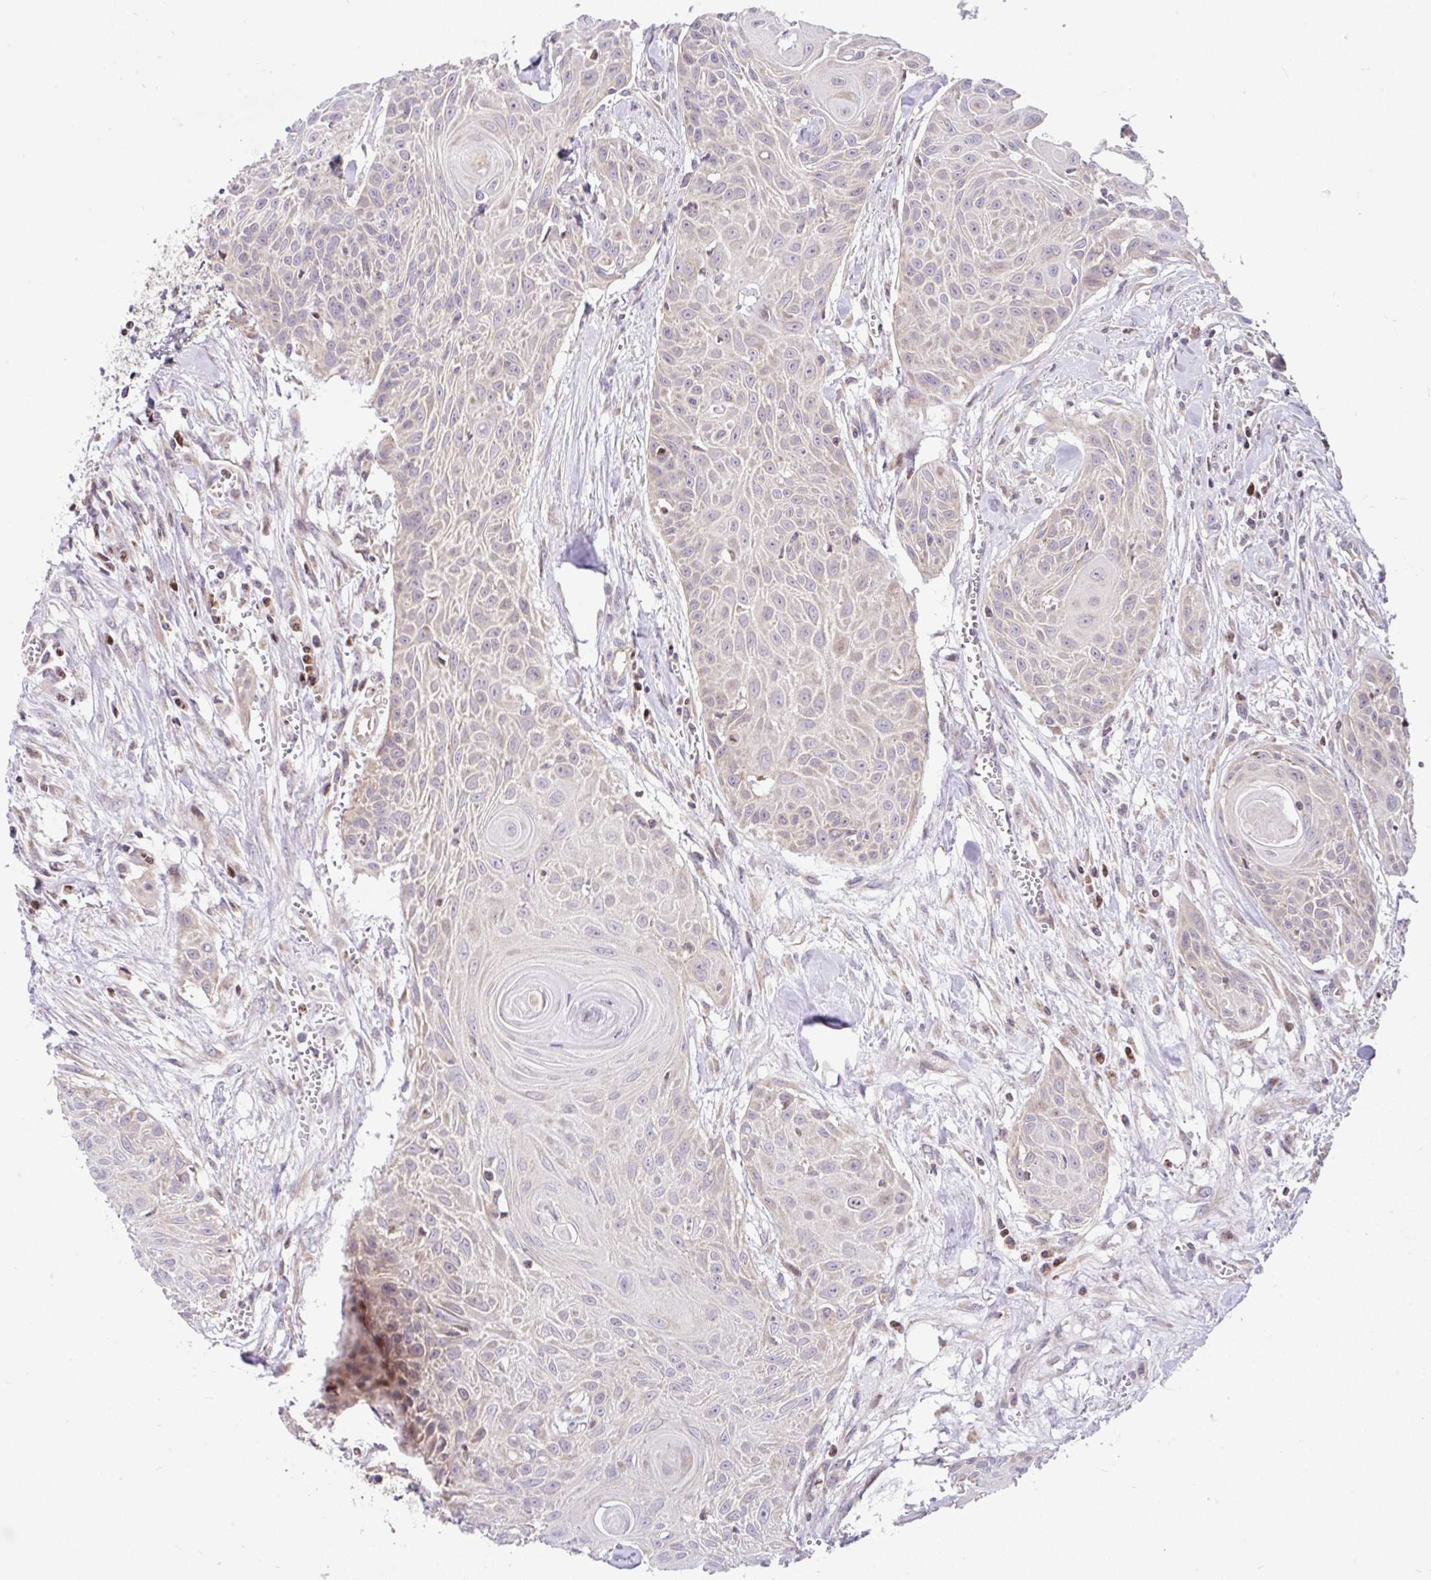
{"staining": {"intensity": "weak", "quantity": "<25%", "location": "cytoplasmic/membranous"}, "tissue": "head and neck cancer", "cell_type": "Tumor cells", "image_type": "cancer", "snomed": [{"axis": "morphology", "description": "Squamous cell carcinoma, NOS"}, {"axis": "topography", "description": "Lymph node"}, {"axis": "topography", "description": "Salivary gland"}, {"axis": "topography", "description": "Head-Neck"}], "caption": "Photomicrograph shows no significant protein positivity in tumor cells of head and neck cancer (squamous cell carcinoma).", "gene": "FIGNL1", "patient": {"sex": "female", "age": 74}}